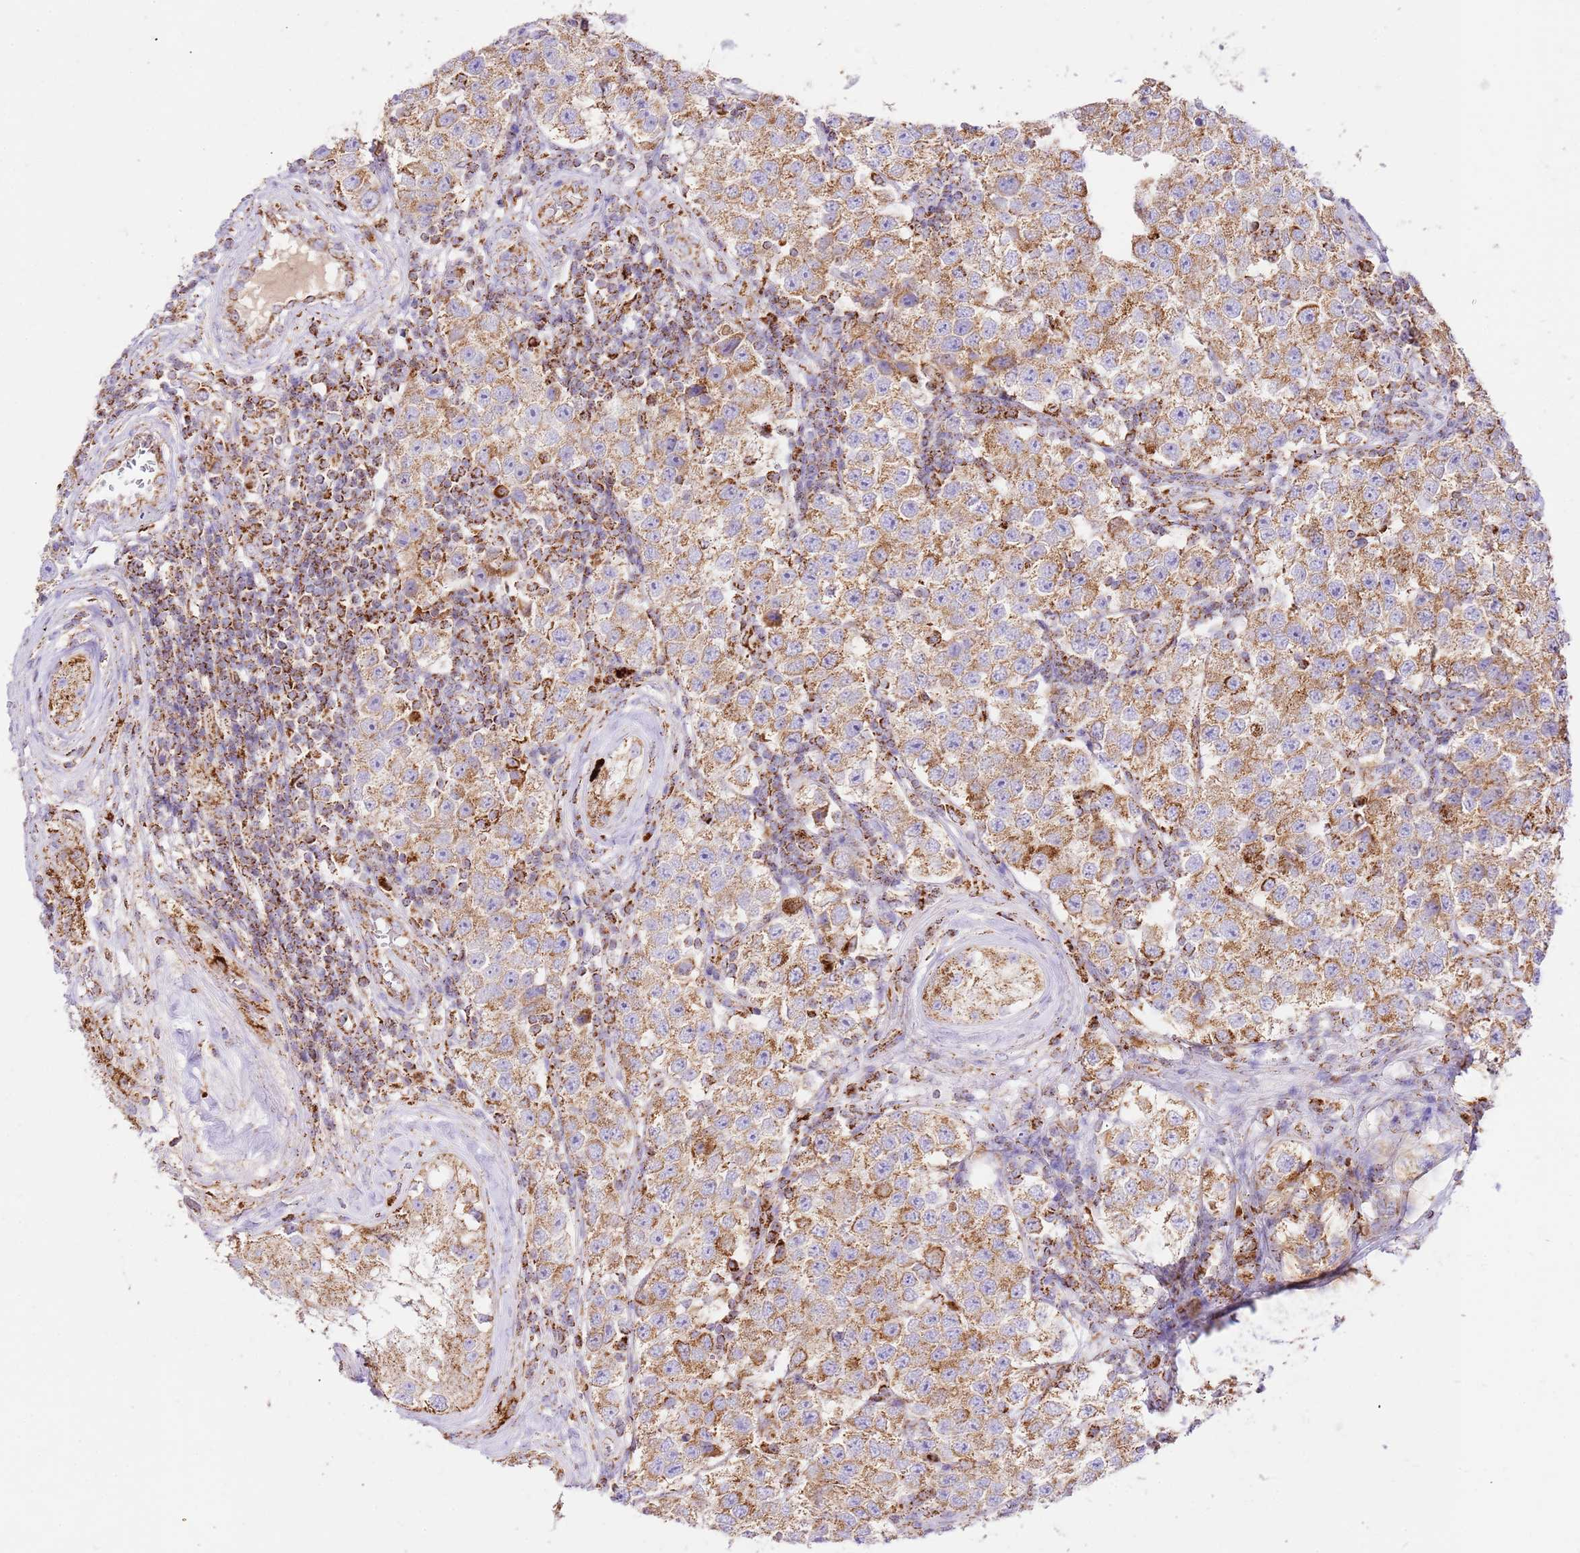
{"staining": {"intensity": "moderate", "quantity": ">75%", "location": "cytoplasmic/membranous"}, "tissue": "testis cancer", "cell_type": "Tumor cells", "image_type": "cancer", "snomed": [{"axis": "morphology", "description": "Seminoma, NOS"}, {"axis": "topography", "description": "Testis"}], "caption": "Testis cancer (seminoma) stained with a protein marker reveals moderate staining in tumor cells.", "gene": "ZBTB39", "patient": {"sex": "male", "age": 34}}